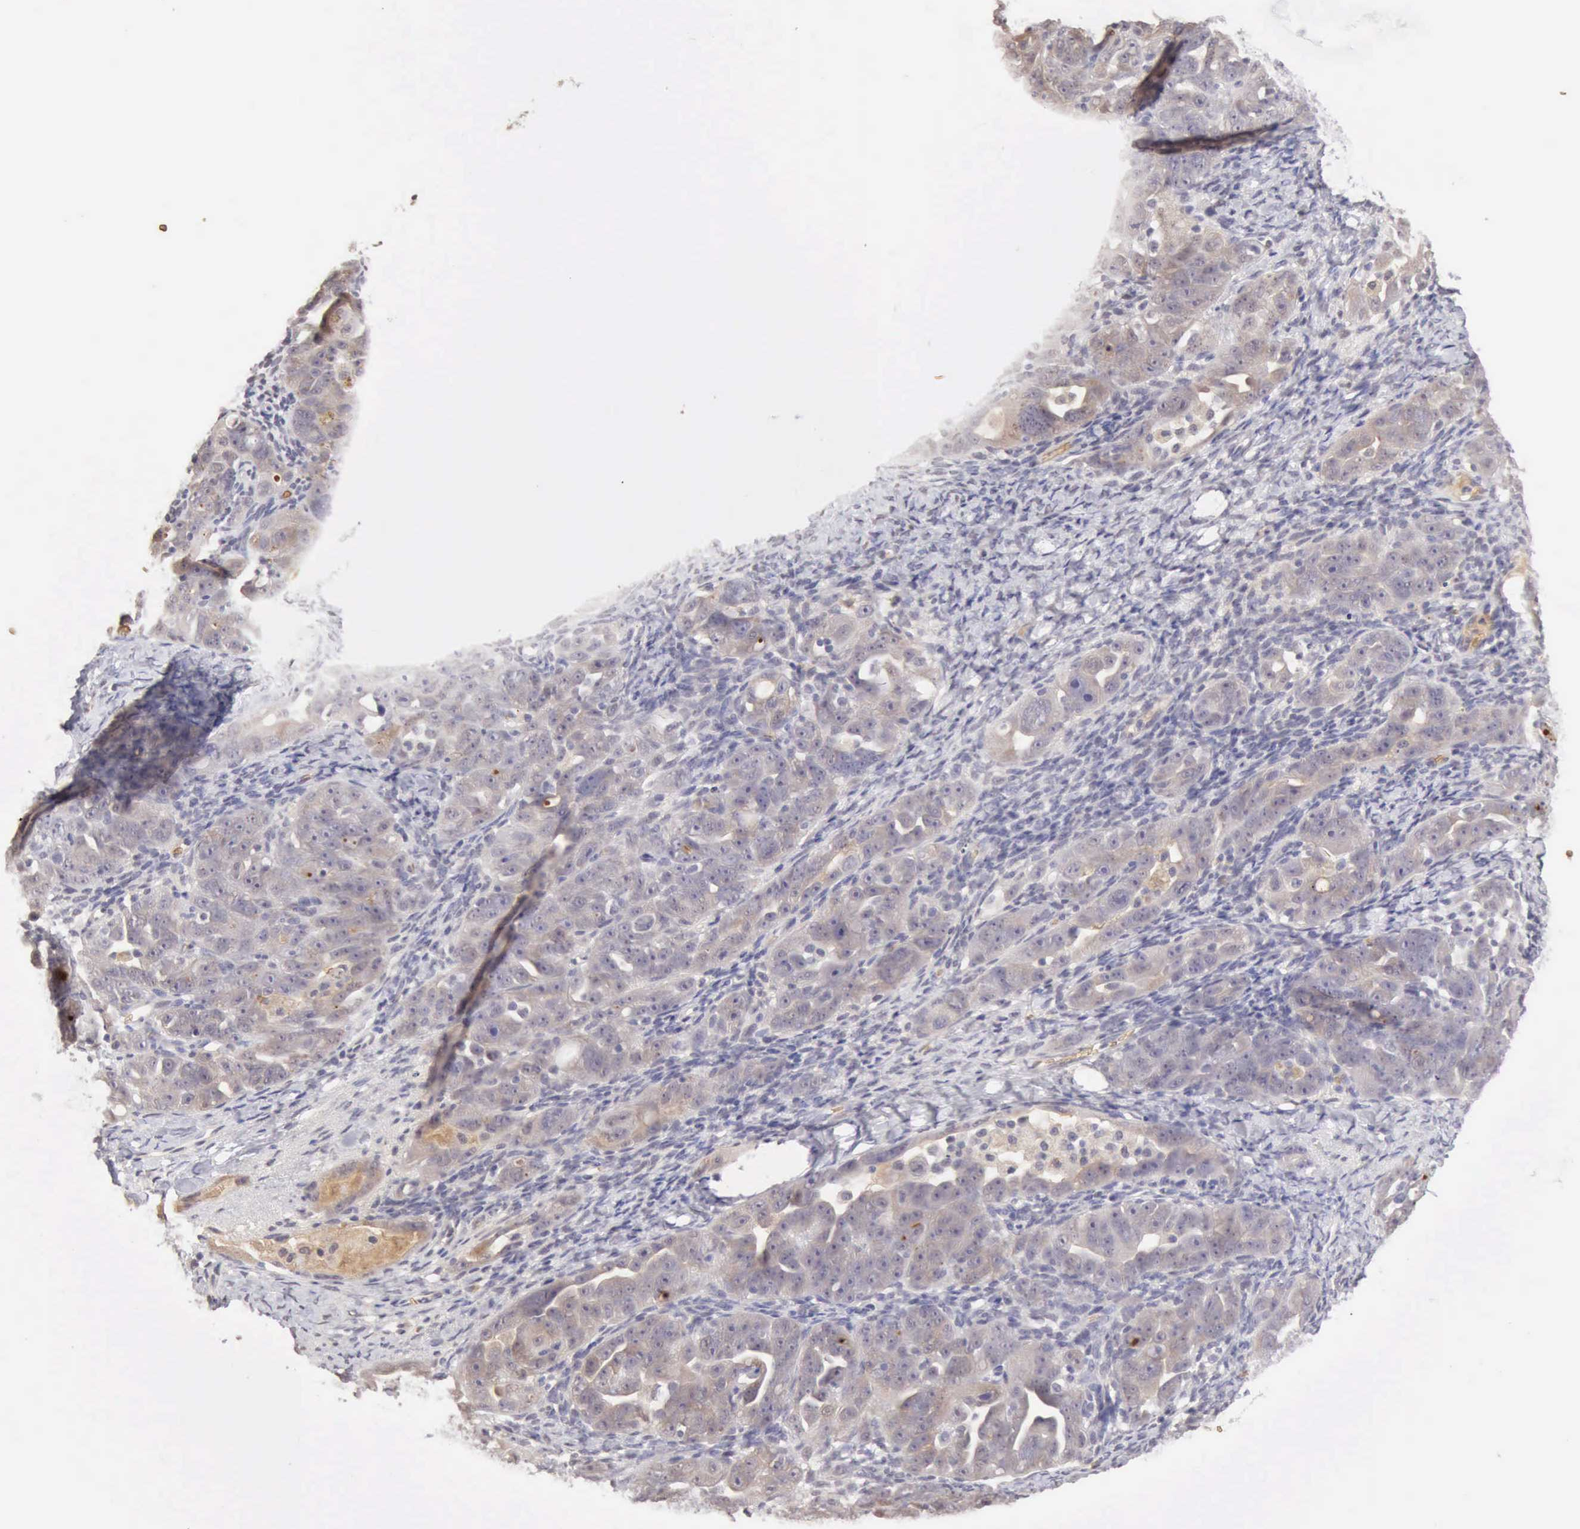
{"staining": {"intensity": "negative", "quantity": "none", "location": "none"}, "tissue": "ovarian cancer", "cell_type": "Tumor cells", "image_type": "cancer", "snomed": [{"axis": "morphology", "description": "Cystadenocarcinoma, serous, NOS"}, {"axis": "topography", "description": "Ovary"}], "caption": "Immunohistochemistry micrograph of neoplastic tissue: ovarian cancer (serous cystadenocarcinoma) stained with DAB (3,3'-diaminobenzidine) displays no significant protein staining in tumor cells.", "gene": "CFI", "patient": {"sex": "female", "age": 66}}